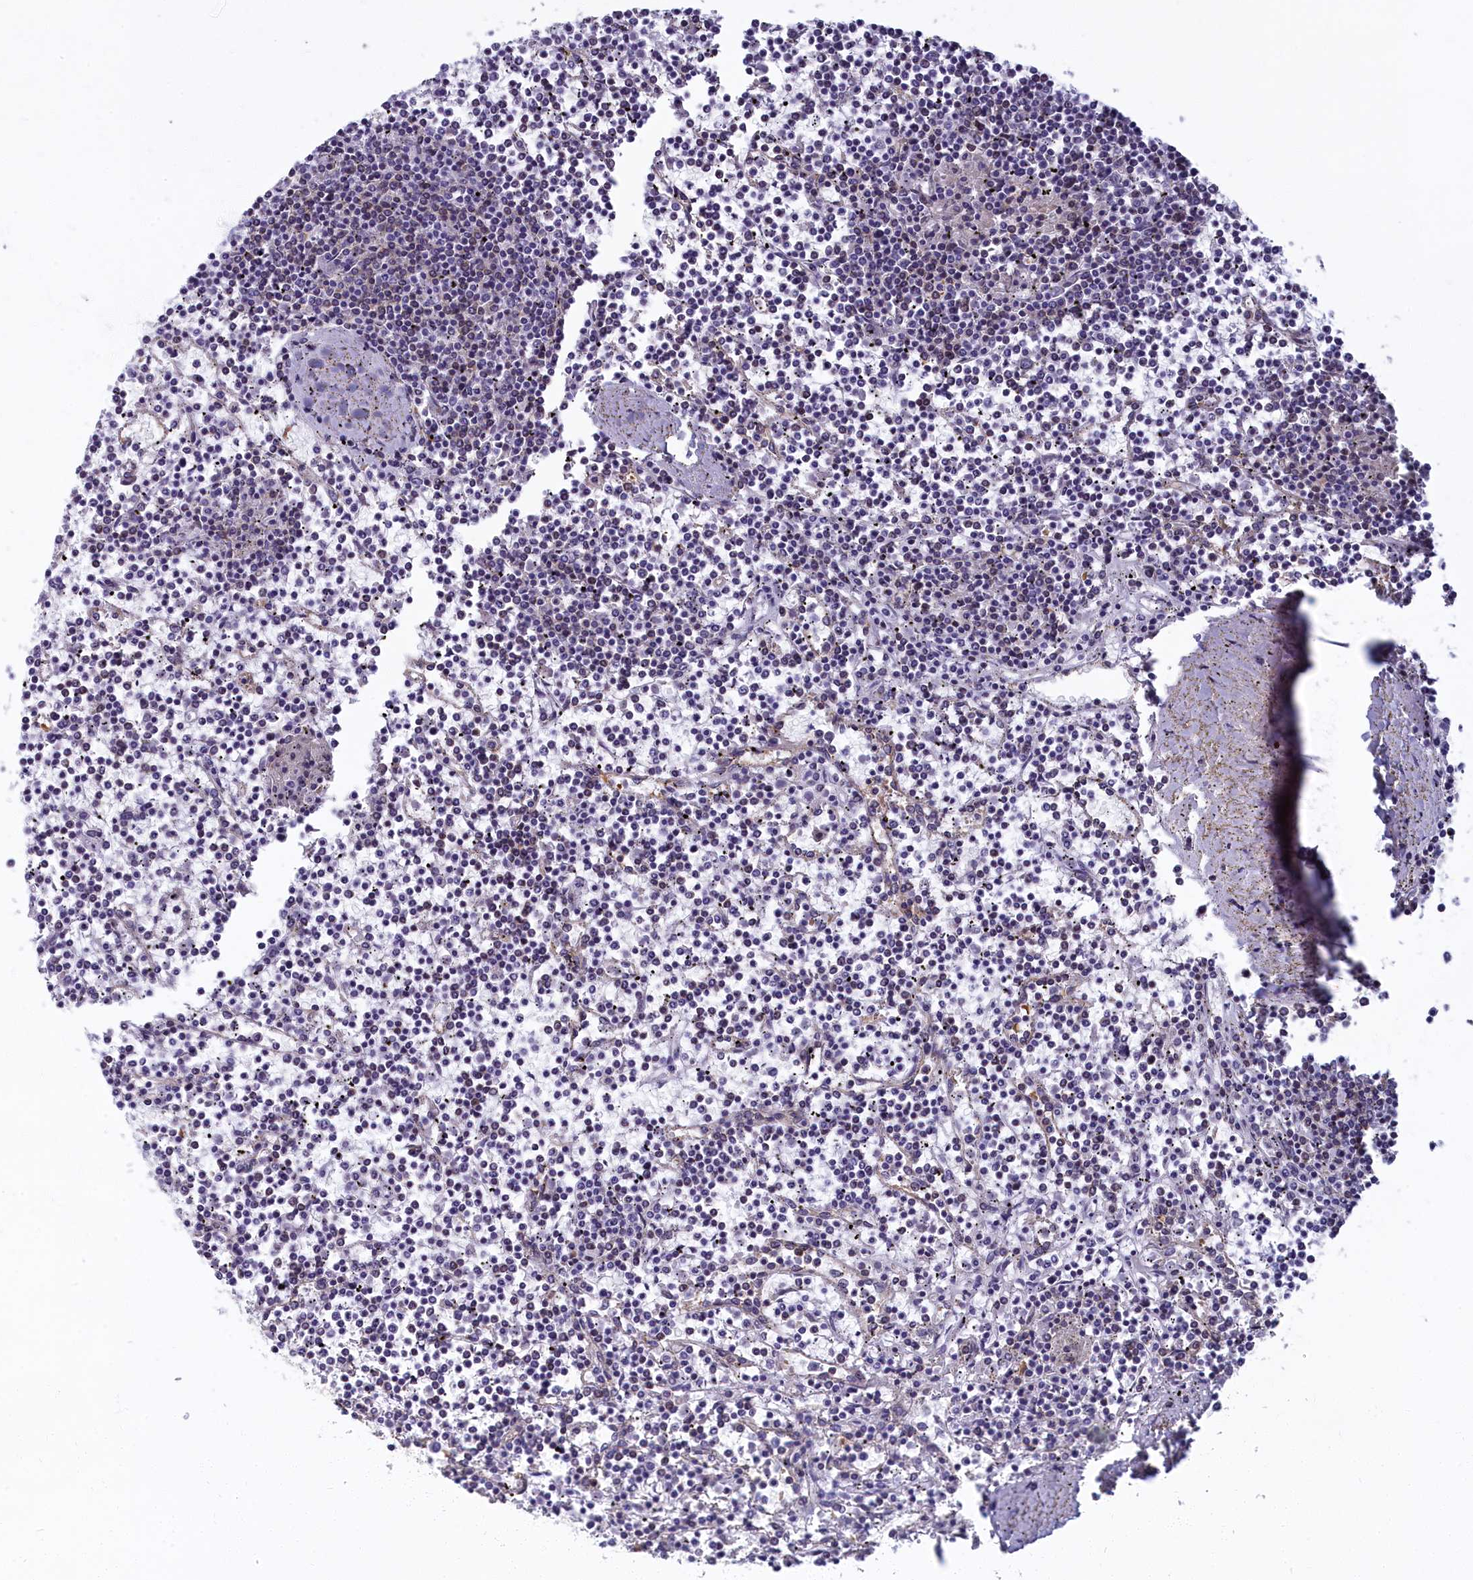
{"staining": {"intensity": "negative", "quantity": "none", "location": "none"}, "tissue": "lymphoma", "cell_type": "Tumor cells", "image_type": "cancer", "snomed": [{"axis": "morphology", "description": "Malignant lymphoma, non-Hodgkin's type, Low grade"}, {"axis": "topography", "description": "Spleen"}], "caption": "Photomicrograph shows no significant protein expression in tumor cells of malignant lymphoma, non-Hodgkin's type (low-grade).", "gene": "NOL10", "patient": {"sex": "female", "age": 19}}